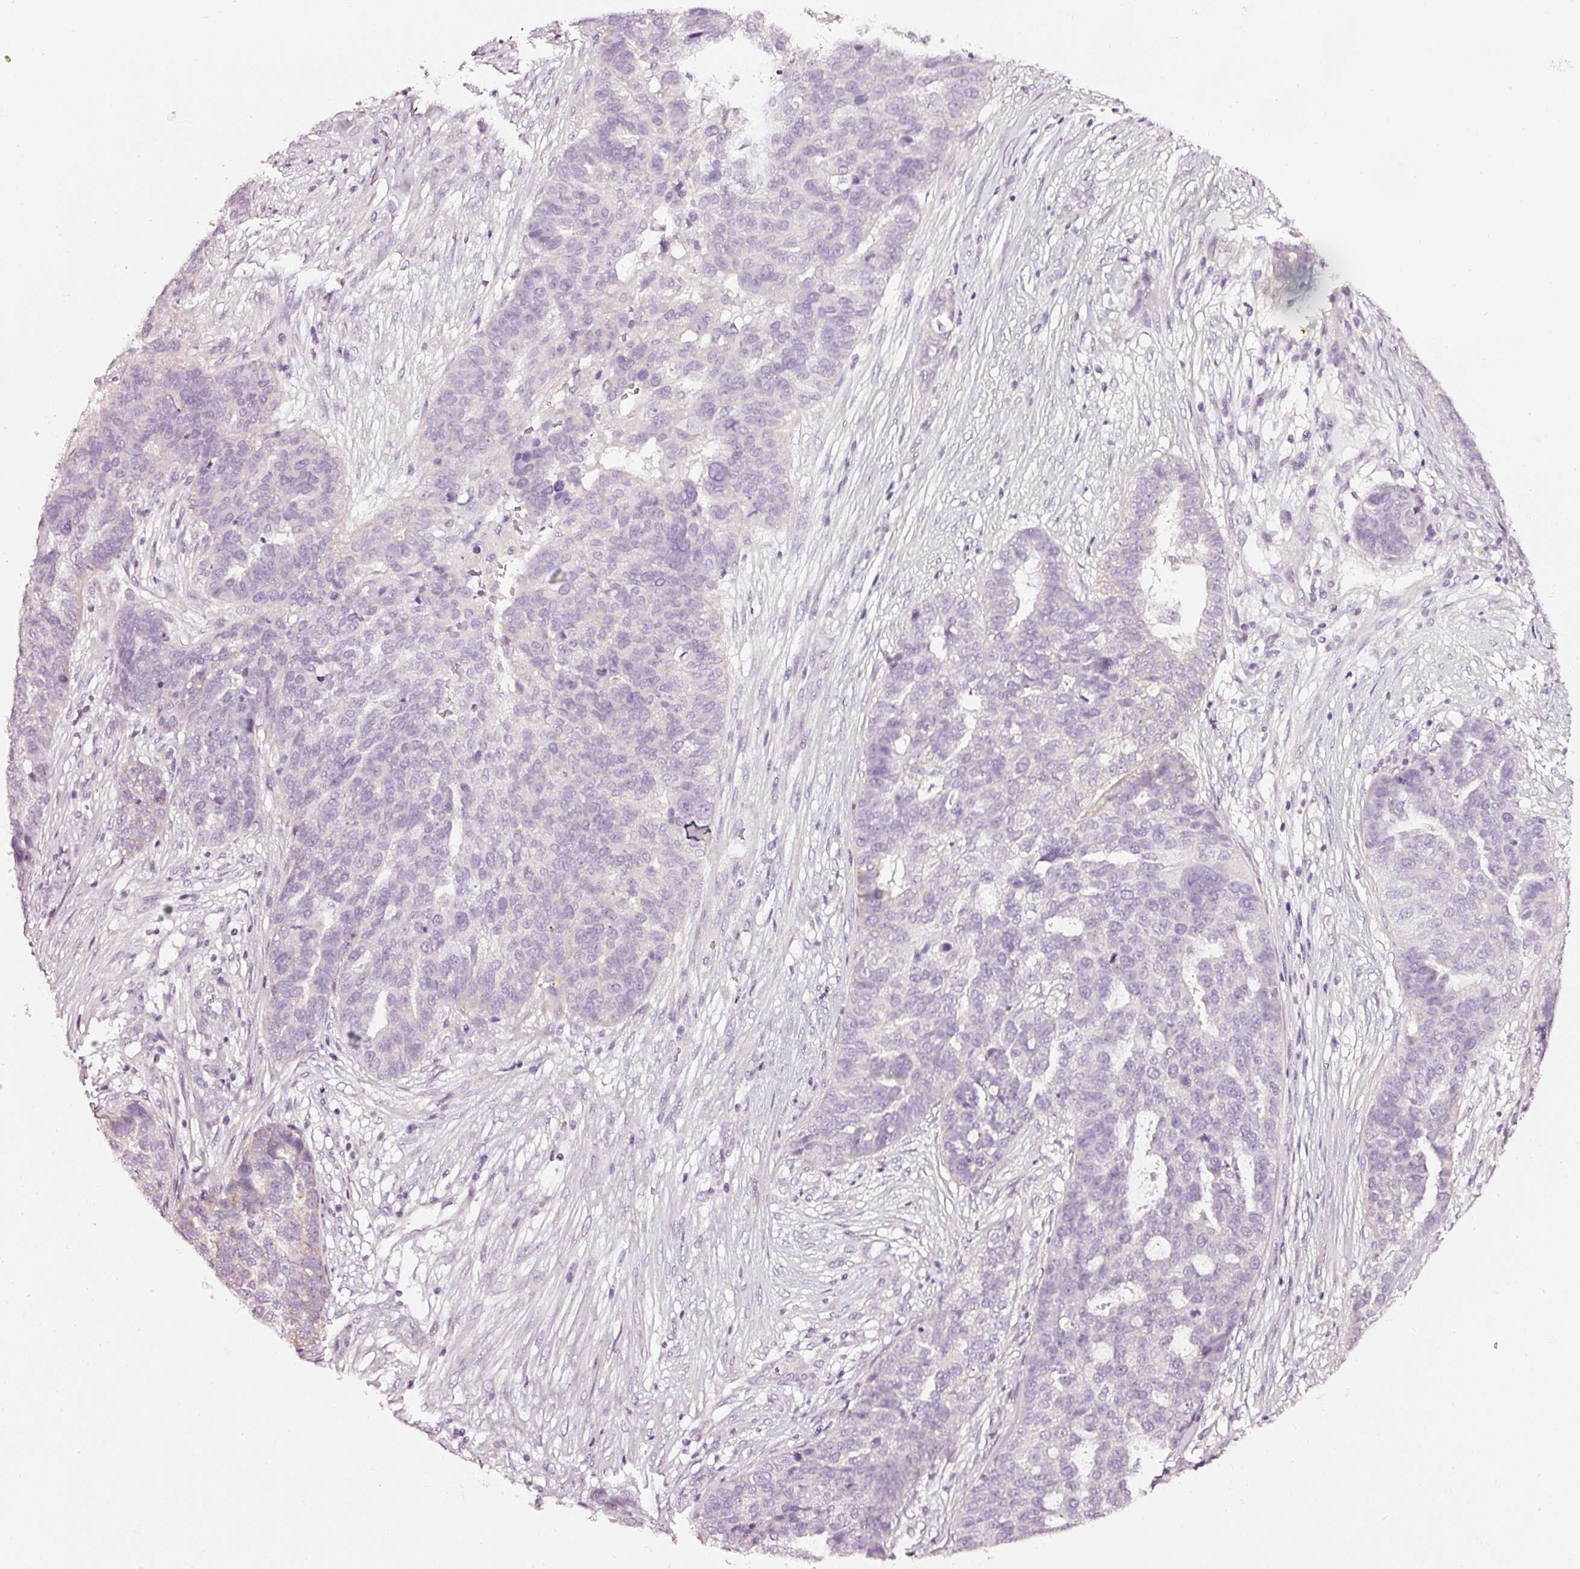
{"staining": {"intensity": "negative", "quantity": "none", "location": "none"}, "tissue": "ovarian cancer", "cell_type": "Tumor cells", "image_type": "cancer", "snomed": [{"axis": "morphology", "description": "Cystadenocarcinoma, serous, NOS"}, {"axis": "topography", "description": "Ovary"}], "caption": "This histopathology image is of ovarian cancer (serous cystadenocarcinoma) stained with IHC to label a protein in brown with the nuclei are counter-stained blue. There is no staining in tumor cells. (DAB (3,3'-diaminobenzidine) immunohistochemistry visualized using brightfield microscopy, high magnification).", "gene": "CNP", "patient": {"sex": "female", "age": 59}}